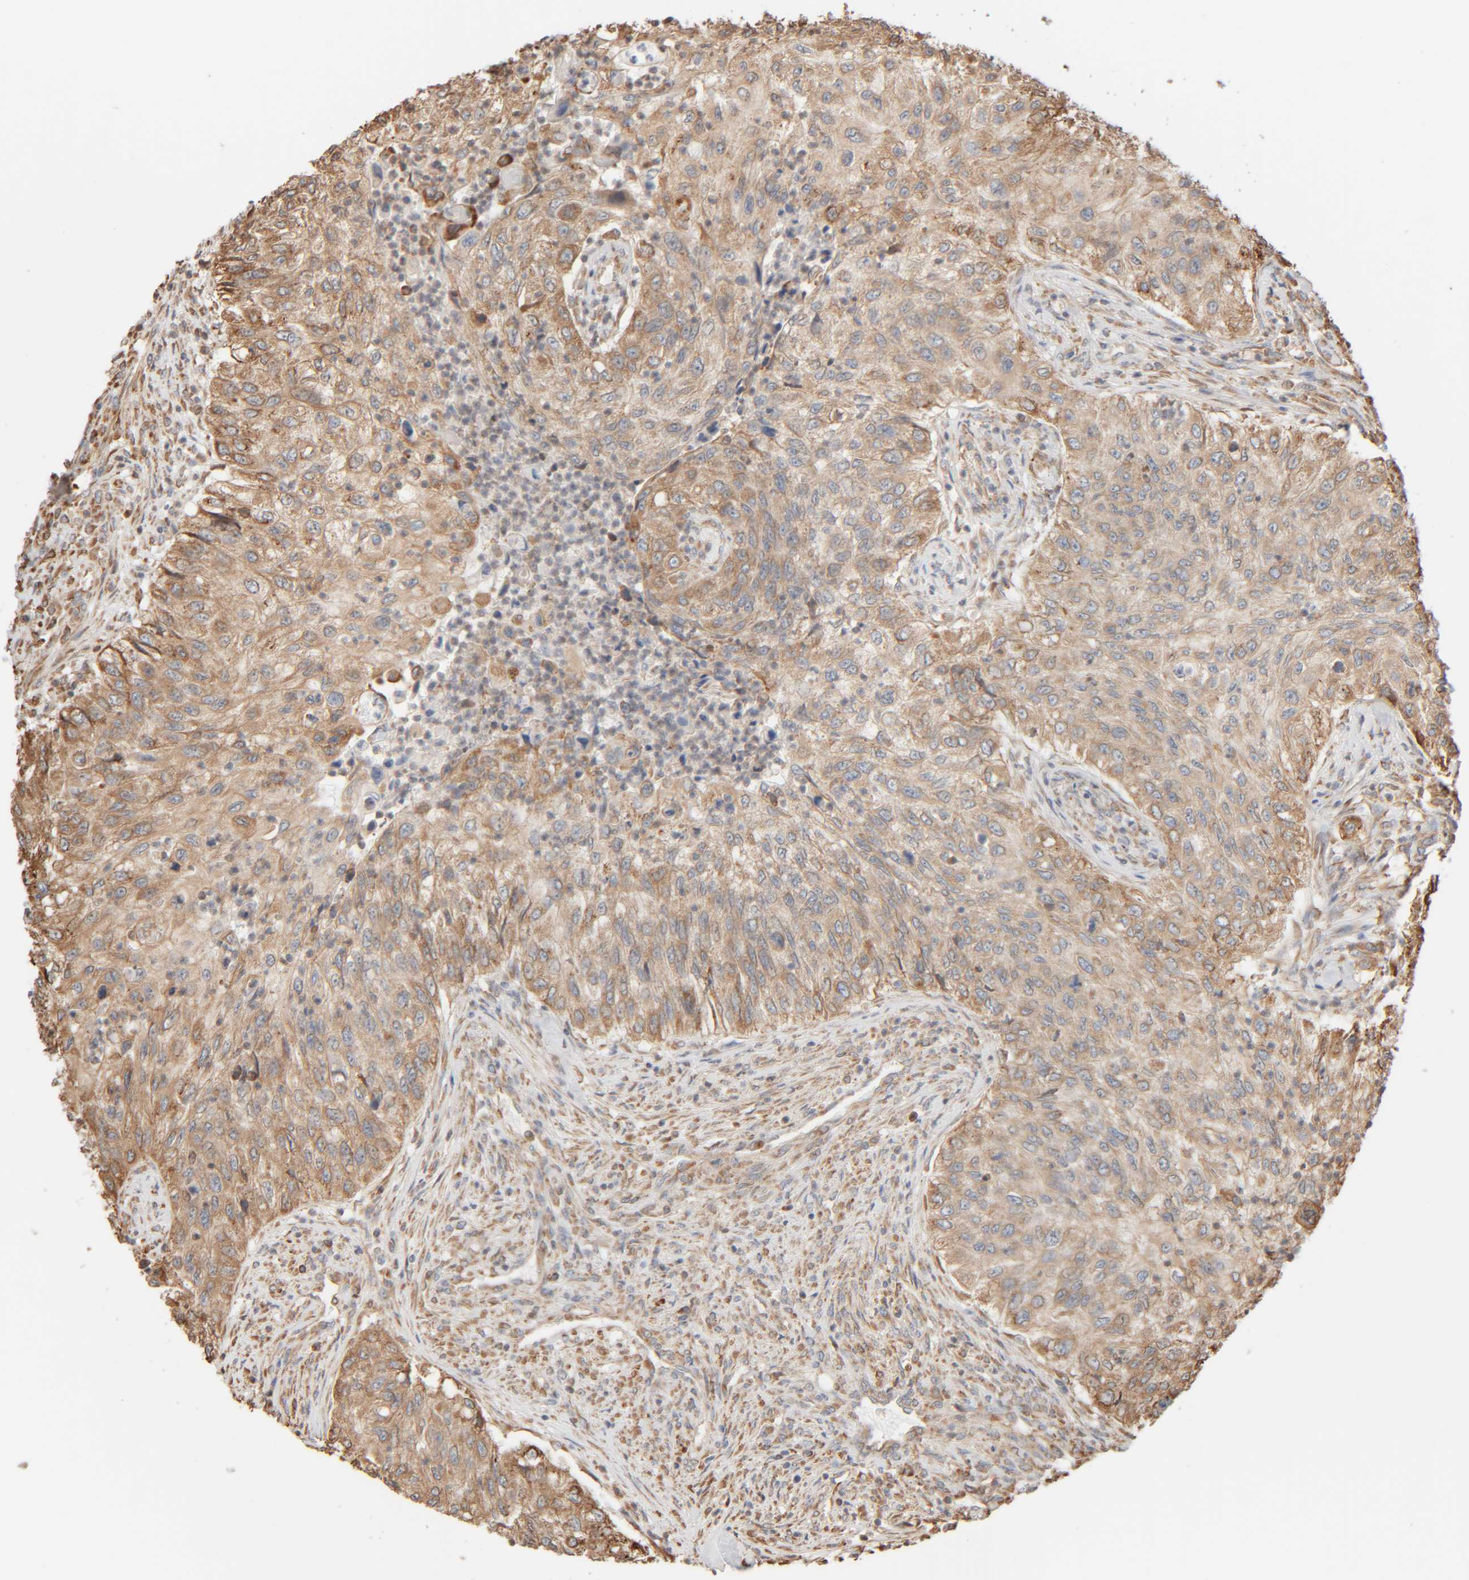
{"staining": {"intensity": "weak", "quantity": ">75%", "location": "cytoplasmic/membranous"}, "tissue": "urothelial cancer", "cell_type": "Tumor cells", "image_type": "cancer", "snomed": [{"axis": "morphology", "description": "Urothelial carcinoma, High grade"}, {"axis": "topography", "description": "Urinary bladder"}], "caption": "A photomicrograph of urothelial cancer stained for a protein demonstrates weak cytoplasmic/membranous brown staining in tumor cells. The protein is shown in brown color, while the nuclei are stained blue.", "gene": "INTS1", "patient": {"sex": "female", "age": 60}}